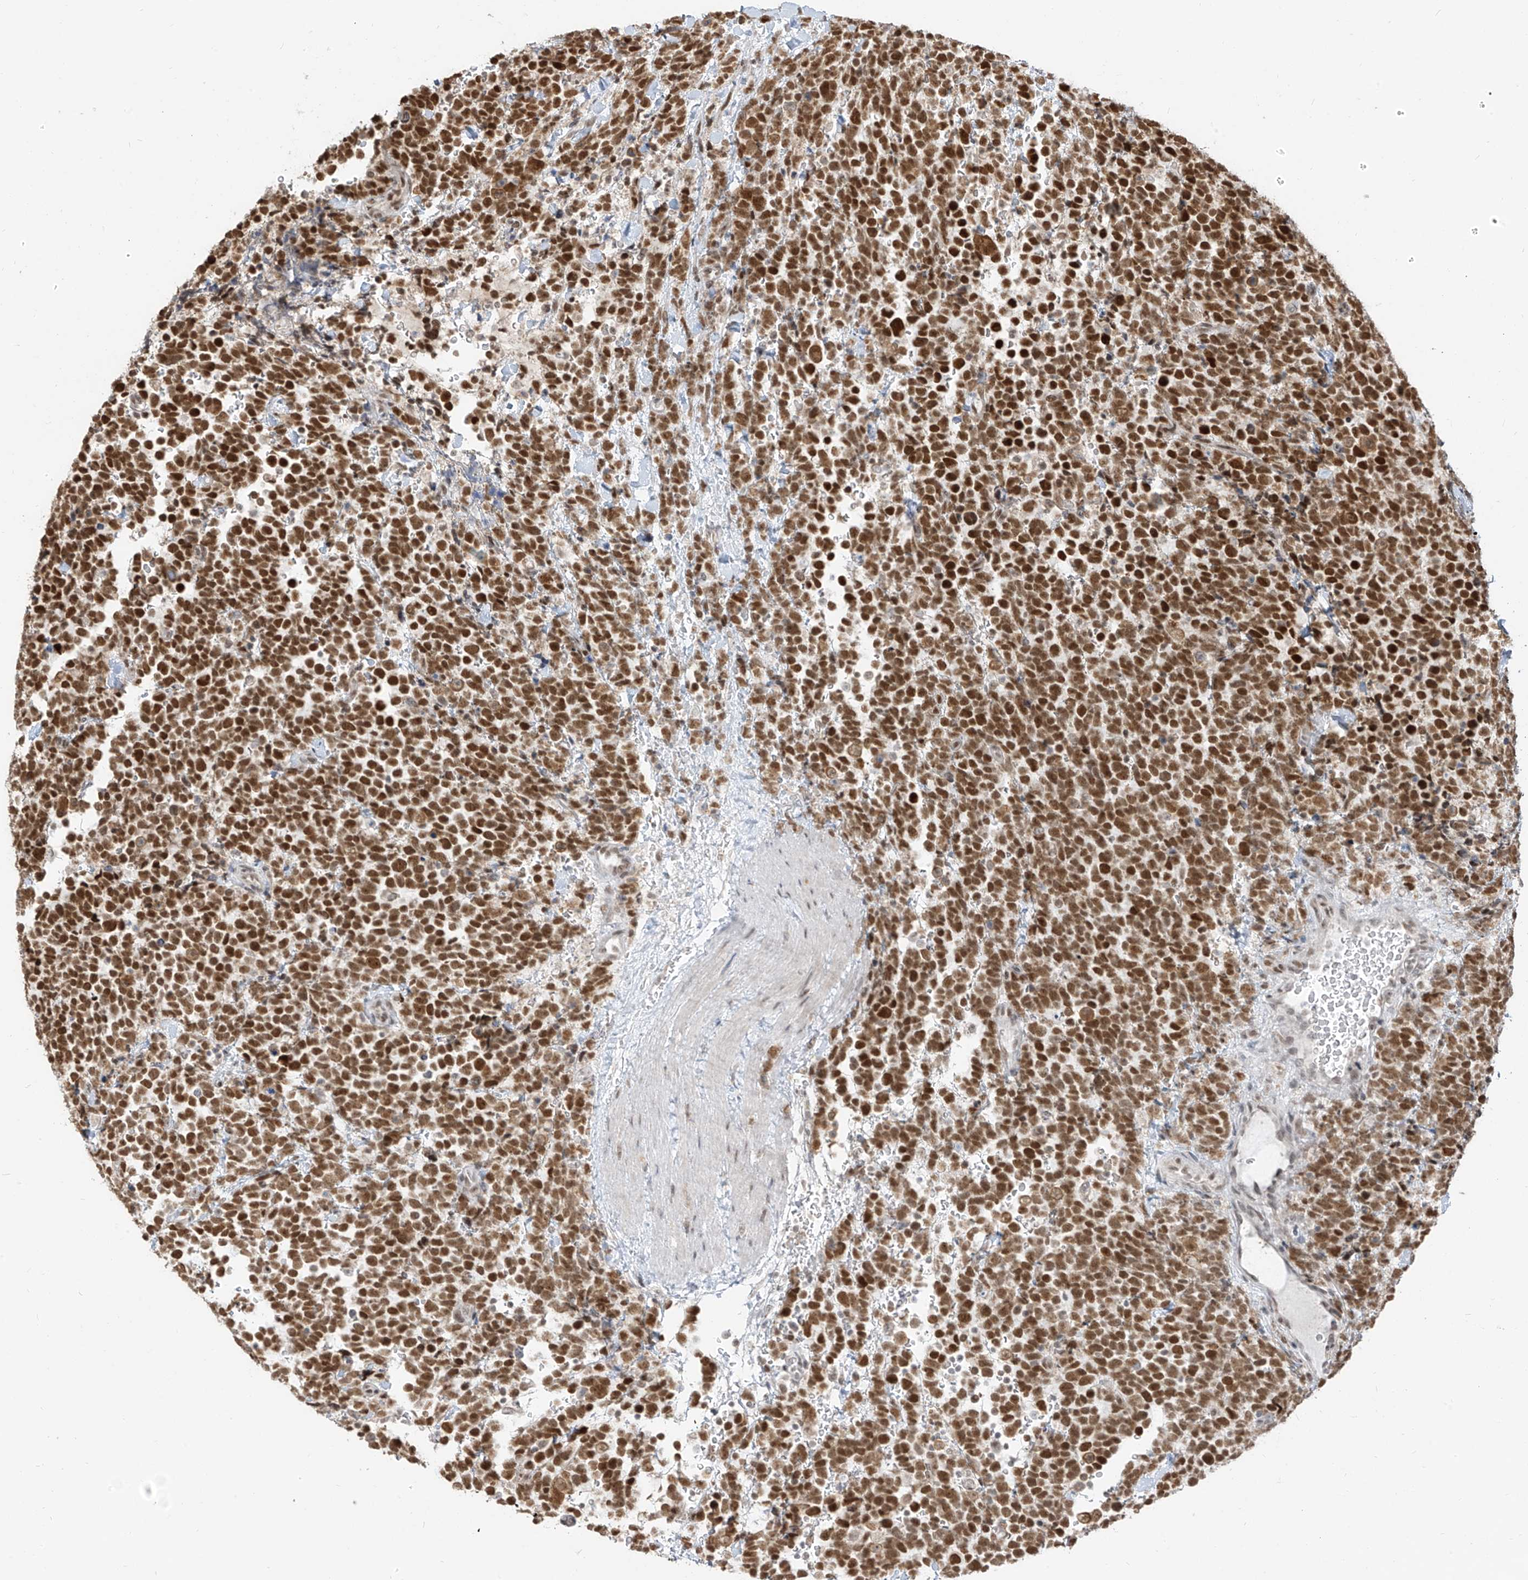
{"staining": {"intensity": "strong", "quantity": ">75%", "location": "nuclear"}, "tissue": "urothelial cancer", "cell_type": "Tumor cells", "image_type": "cancer", "snomed": [{"axis": "morphology", "description": "Urothelial carcinoma, High grade"}, {"axis": "topography", "description": "Urinary bladder"}], "caption": "Immunohistochemical staining of human urothelial cancer exhibits high levels of strong nuclear expression in about >75% of tumor cells.", "gene": "ZMYM2", "patient": {"sex": "female", "age": 82}}